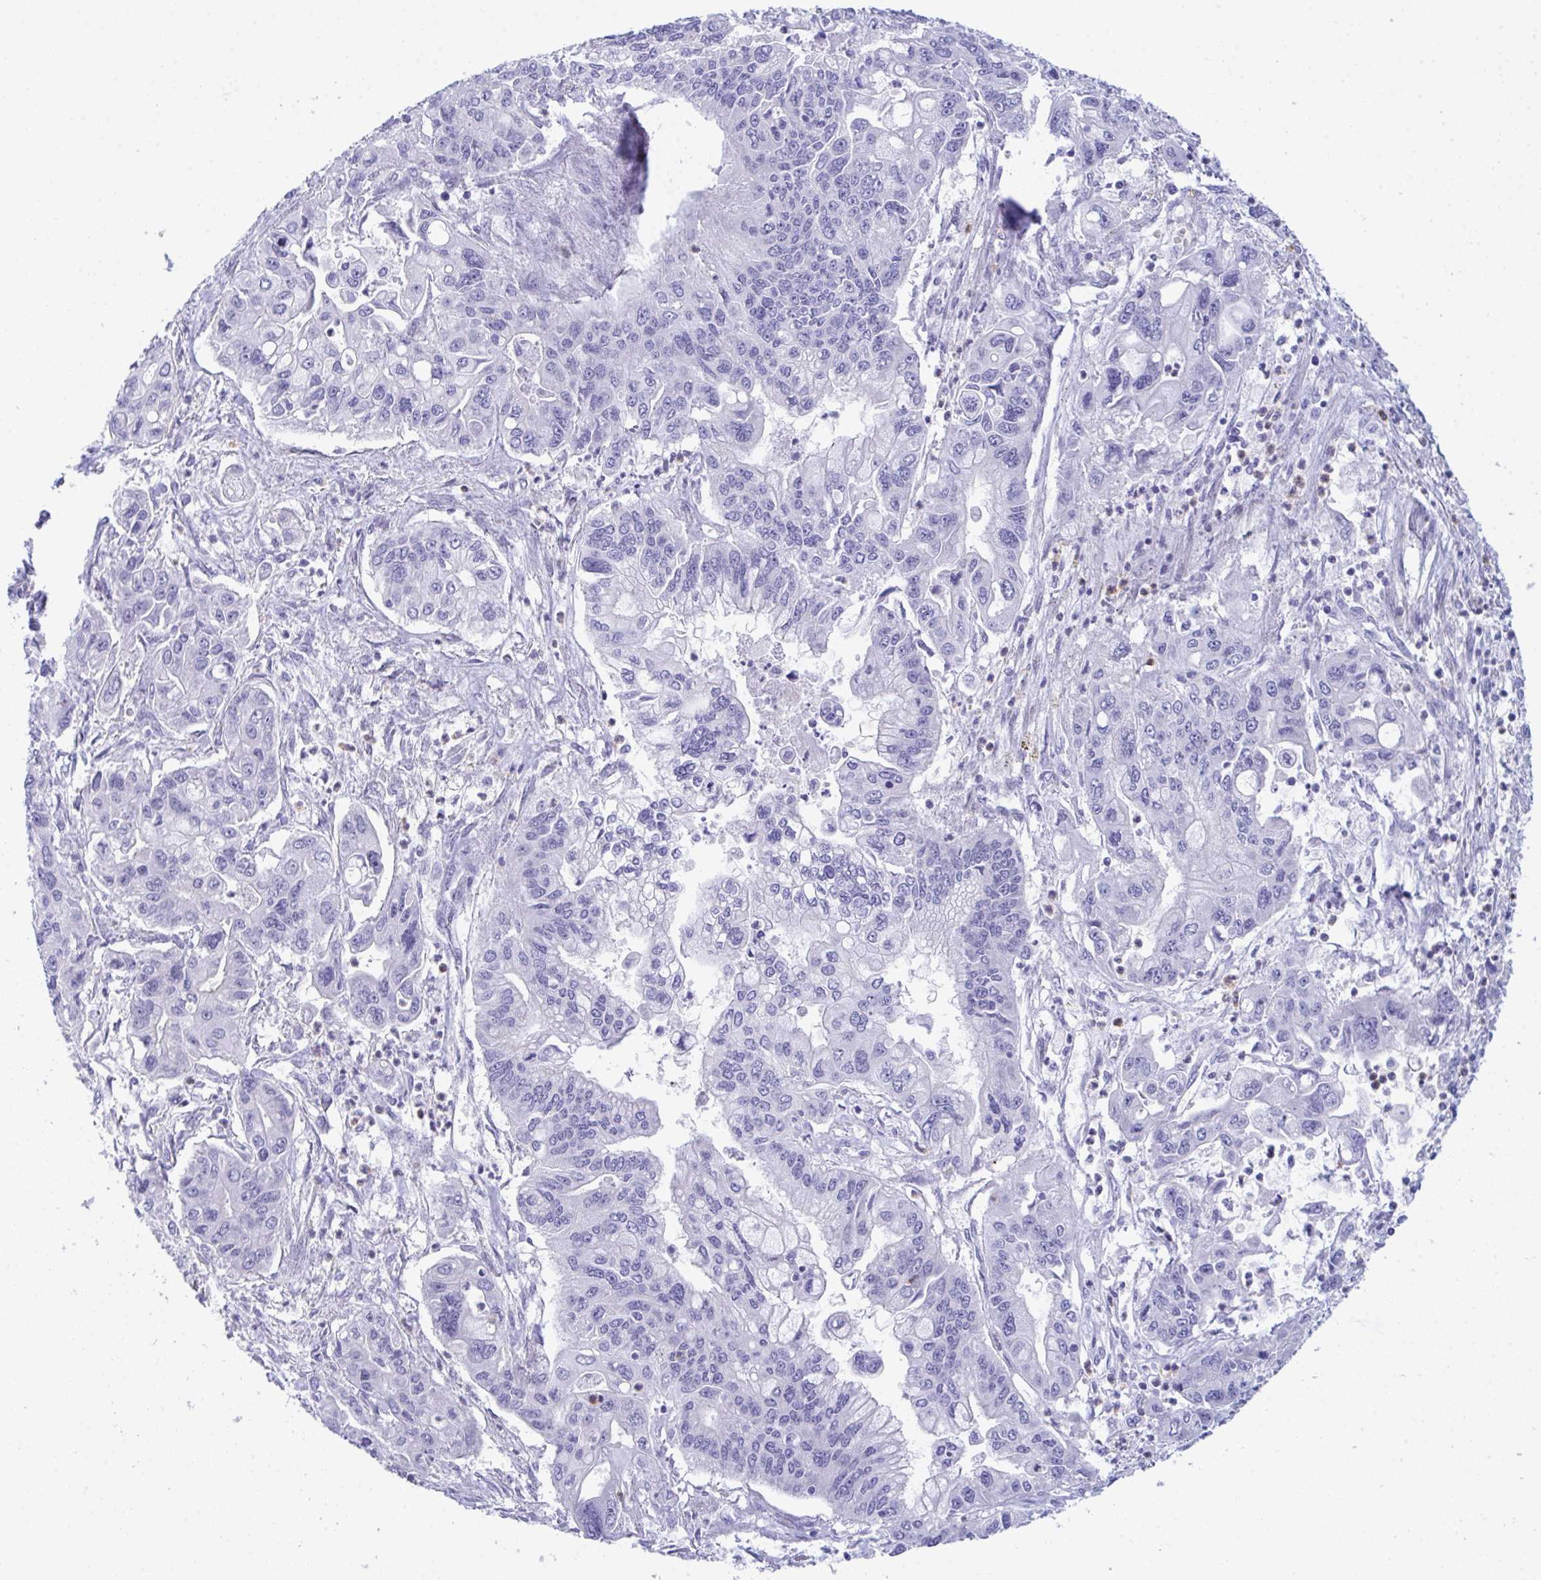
{"staining": {"intensity": "negative", "quantity": "none", "location": "none"}, "tissue": "pancreatic cancer", "cell_type": "Tumor cells", "image_type": "cancer", "snomed": [{"axis": "morphology", "description": "Adenocarcinoma, NOS"}, {"axis": "topography", "description": "Pancreas"}], "caption": "Image shows no significant protein staining in tumor cells of pancreatic adenocarcinoma.", "gene": "CEP170B", "patient": {"sex": "male", "age": 62}}